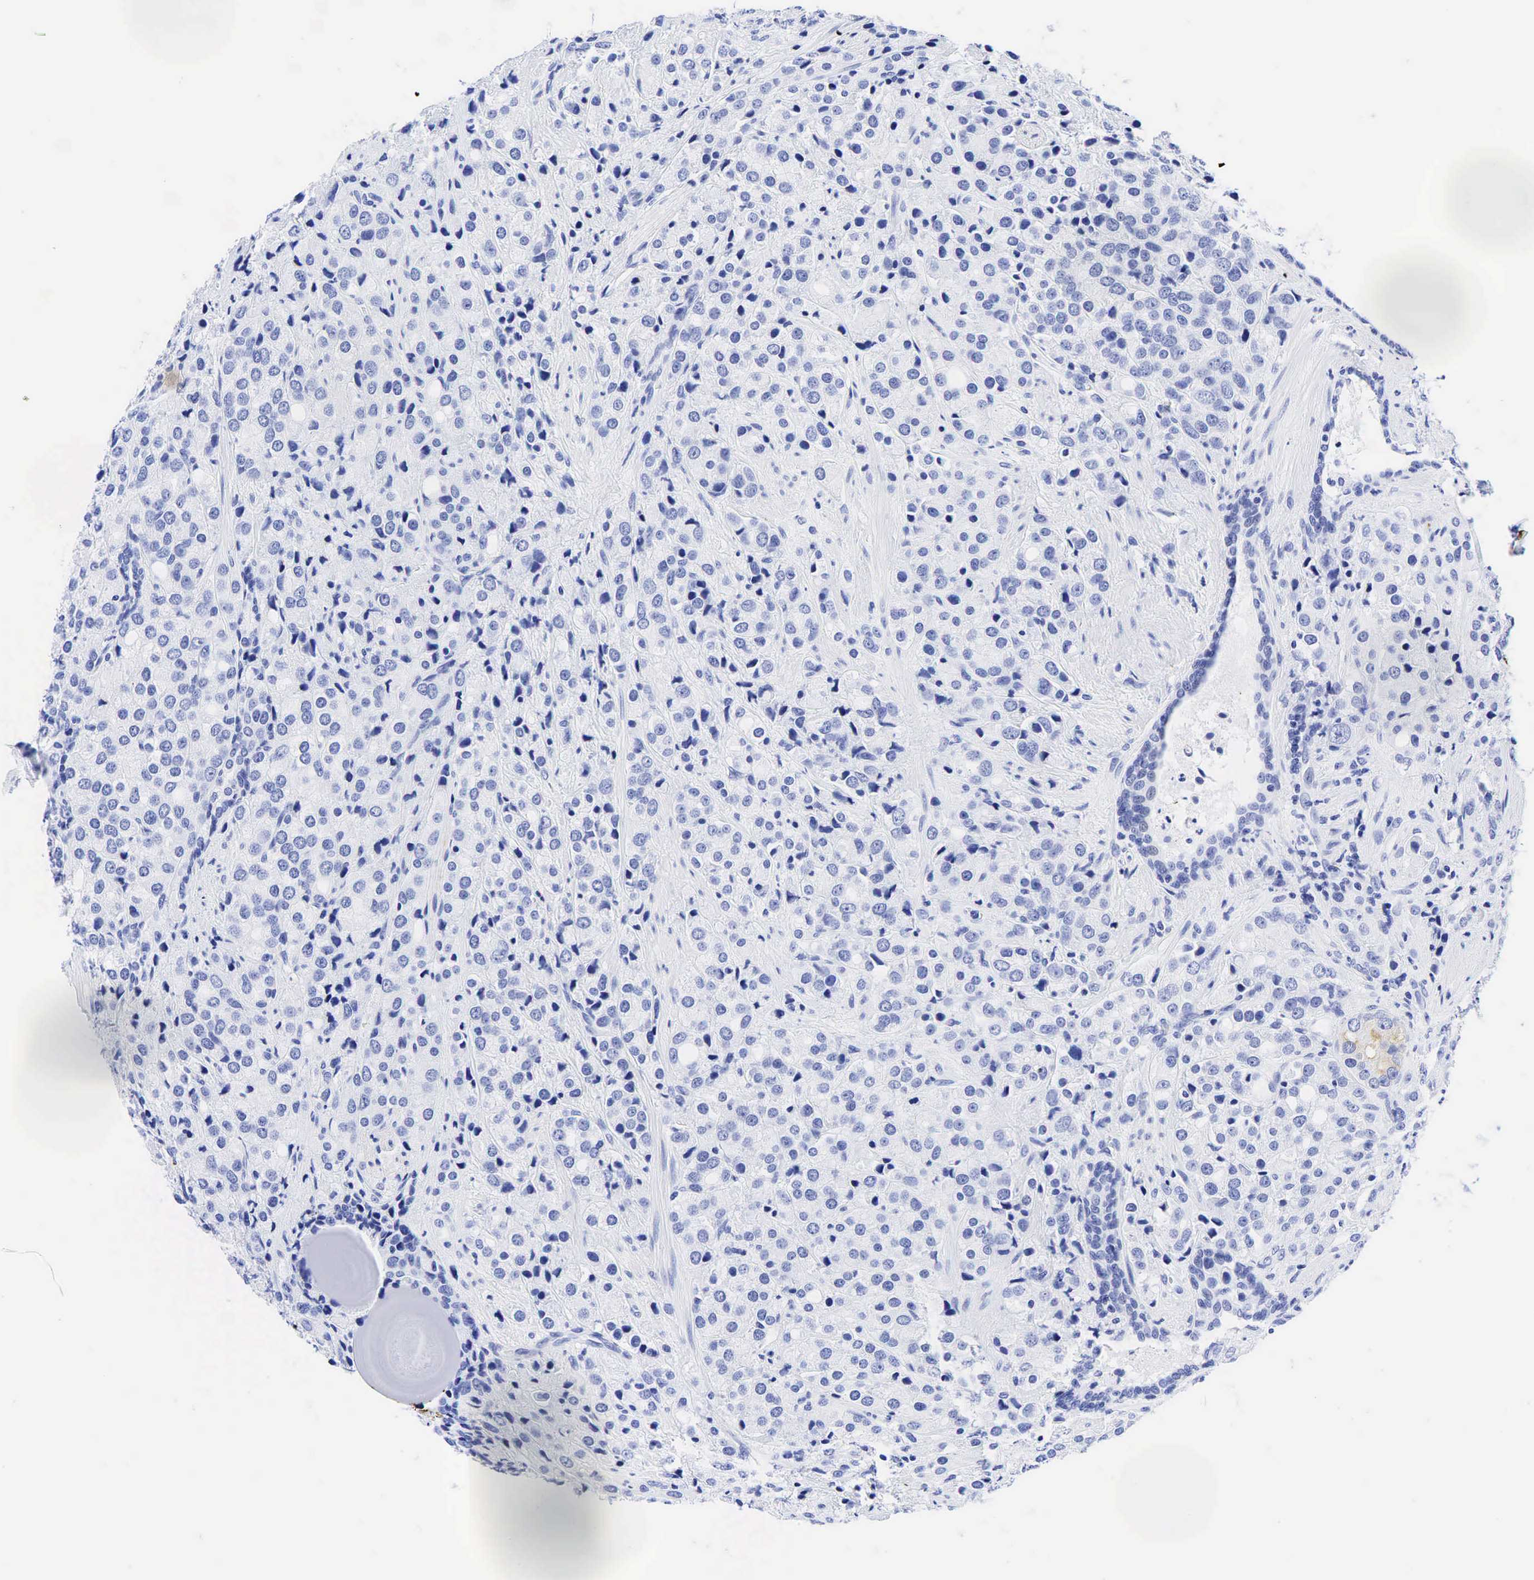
{"staining": {"intensity": "negative", "quantity": "none", "location": "none"}, "tissue": "prostate cancer", "cell_type": "Tumor cells", "image_type": "cancer", "snomed": [{"axis": "morphology", "description": "Adenocarcinoma, Medium grade"}, {"axis": "topography", "description": "Prostate"}], "caption": "Prostate adenocarcinoma (medium-grade) was stained to show a protein in brown. There is no significant positivity in tumor cells. (Brightfield microscopy of DAB immunohistochemistry (IHC) at high magnification).", "gene": "CHGA", "patient": {"sex": "male", "age": 70}}